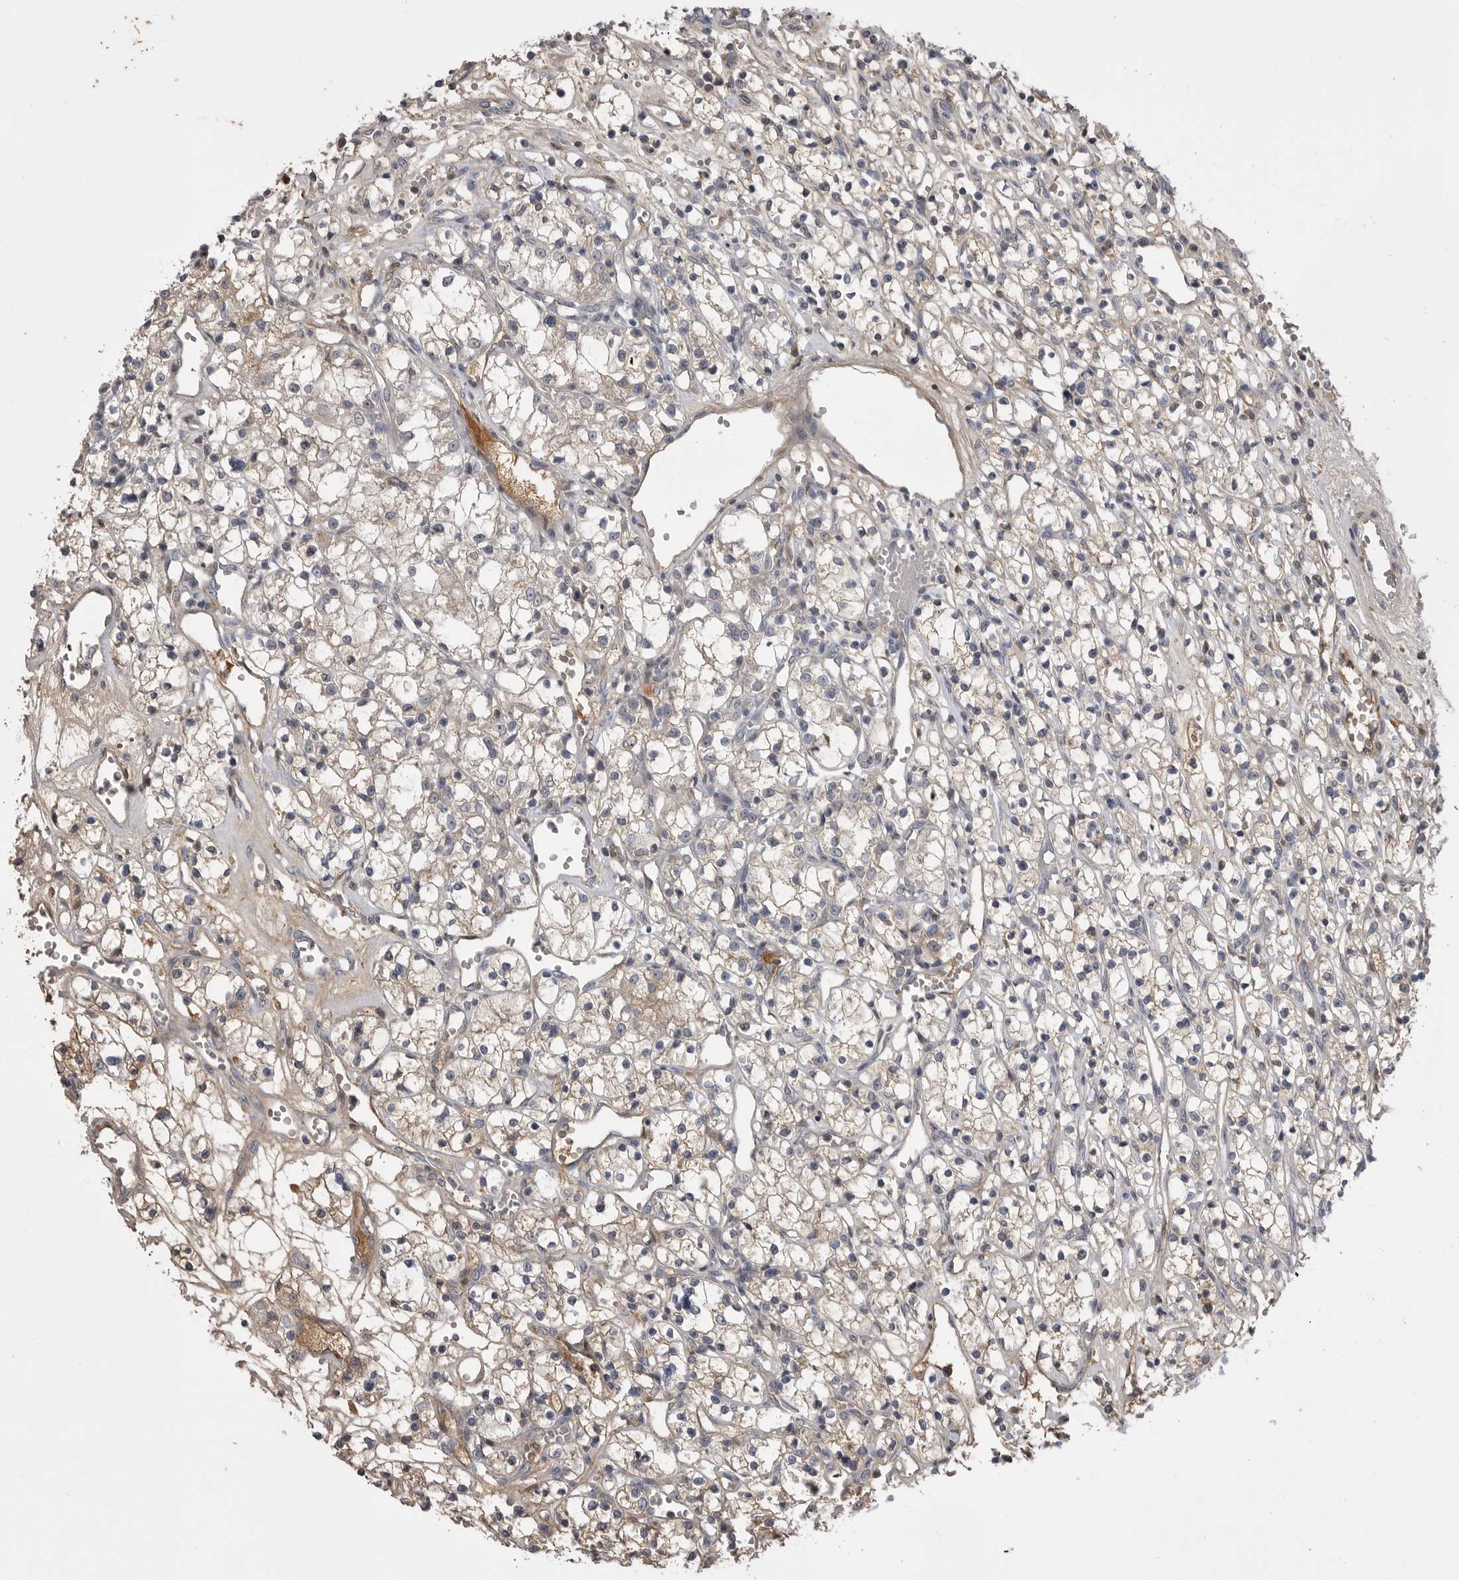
{"staining": {"intensity": "negative", "quantity": "none", "location": "none"}, "tissue": "renal cancer", "cell_type": "Tumor cells", "image_type": "cancer", "snomed": [{"axis": "morphology", "description": "Adenocarcinoma, NOS"}, {"axis": "topography", "description": "Kidney"}], "caption": "DAB (3,3'-diaminobenzidine) immunohistochemical staining of adenocarcinoma (renal) reveals no significant positivity in tumor cells. The staining was performed using DAB to visualize the protein expression in brown, while the nuclei were stained in blue with hematoxylin (Magnification: 20x).", "gene": "AHSG", "patient": {"sex": "female", "age": 59}}